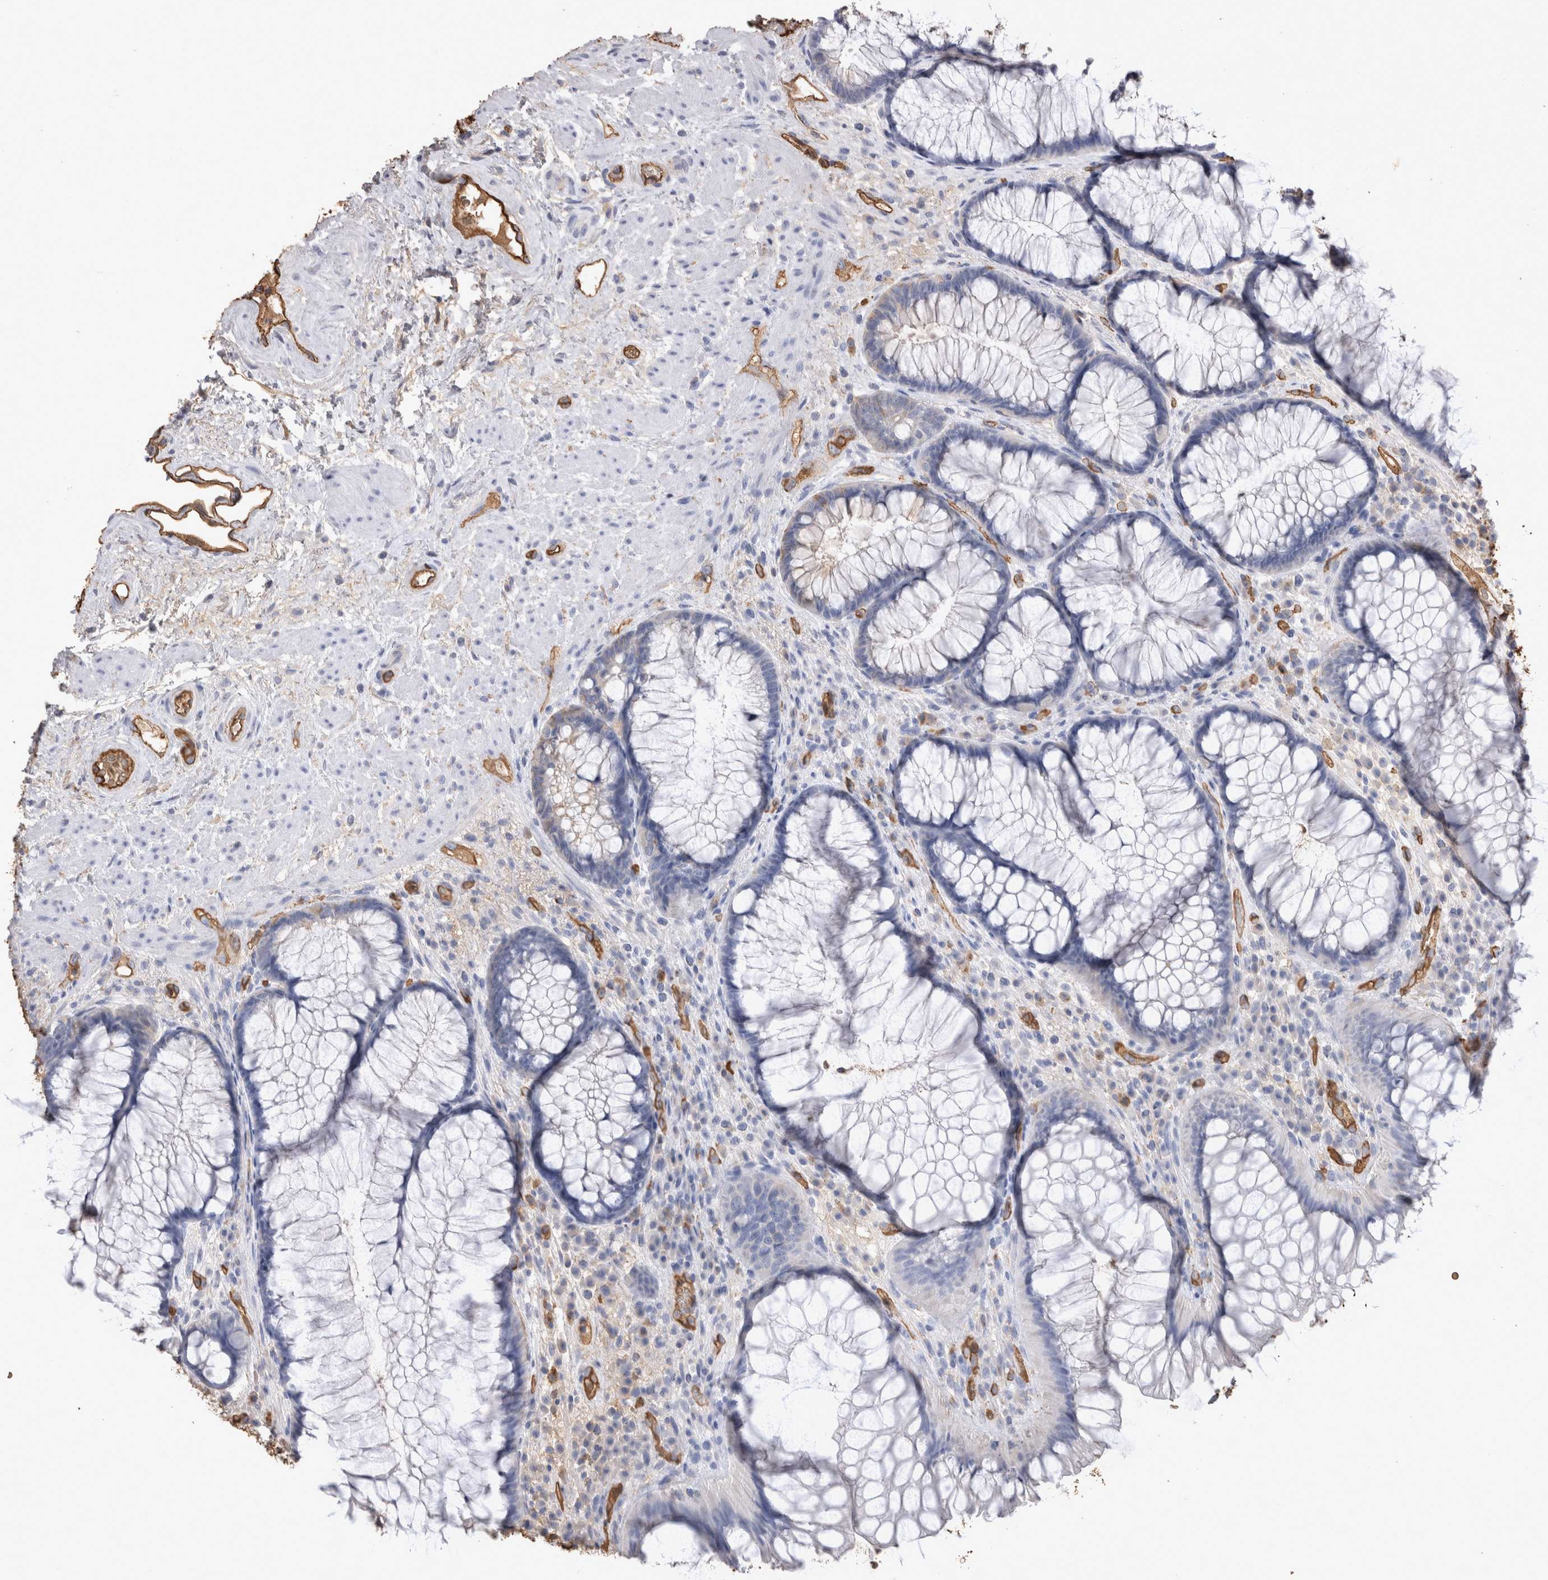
{"staining": {"intensity": "negative", "quantity": "none", "location": "none"}, "tissue": "rectum", "cell_type": "Glandular cells", "image_type": "normal", "snomed": [{"axis": "morphology", "description": "Normal tissue, NOS"}, {"axis": "topography", "description": "Rectum"}], "caption": "Immunohistochemistry of benign human rectum shows no staining in glandular cells.", "gene": "IL17RC", "patient": {"sex": "male", "age": 51}}